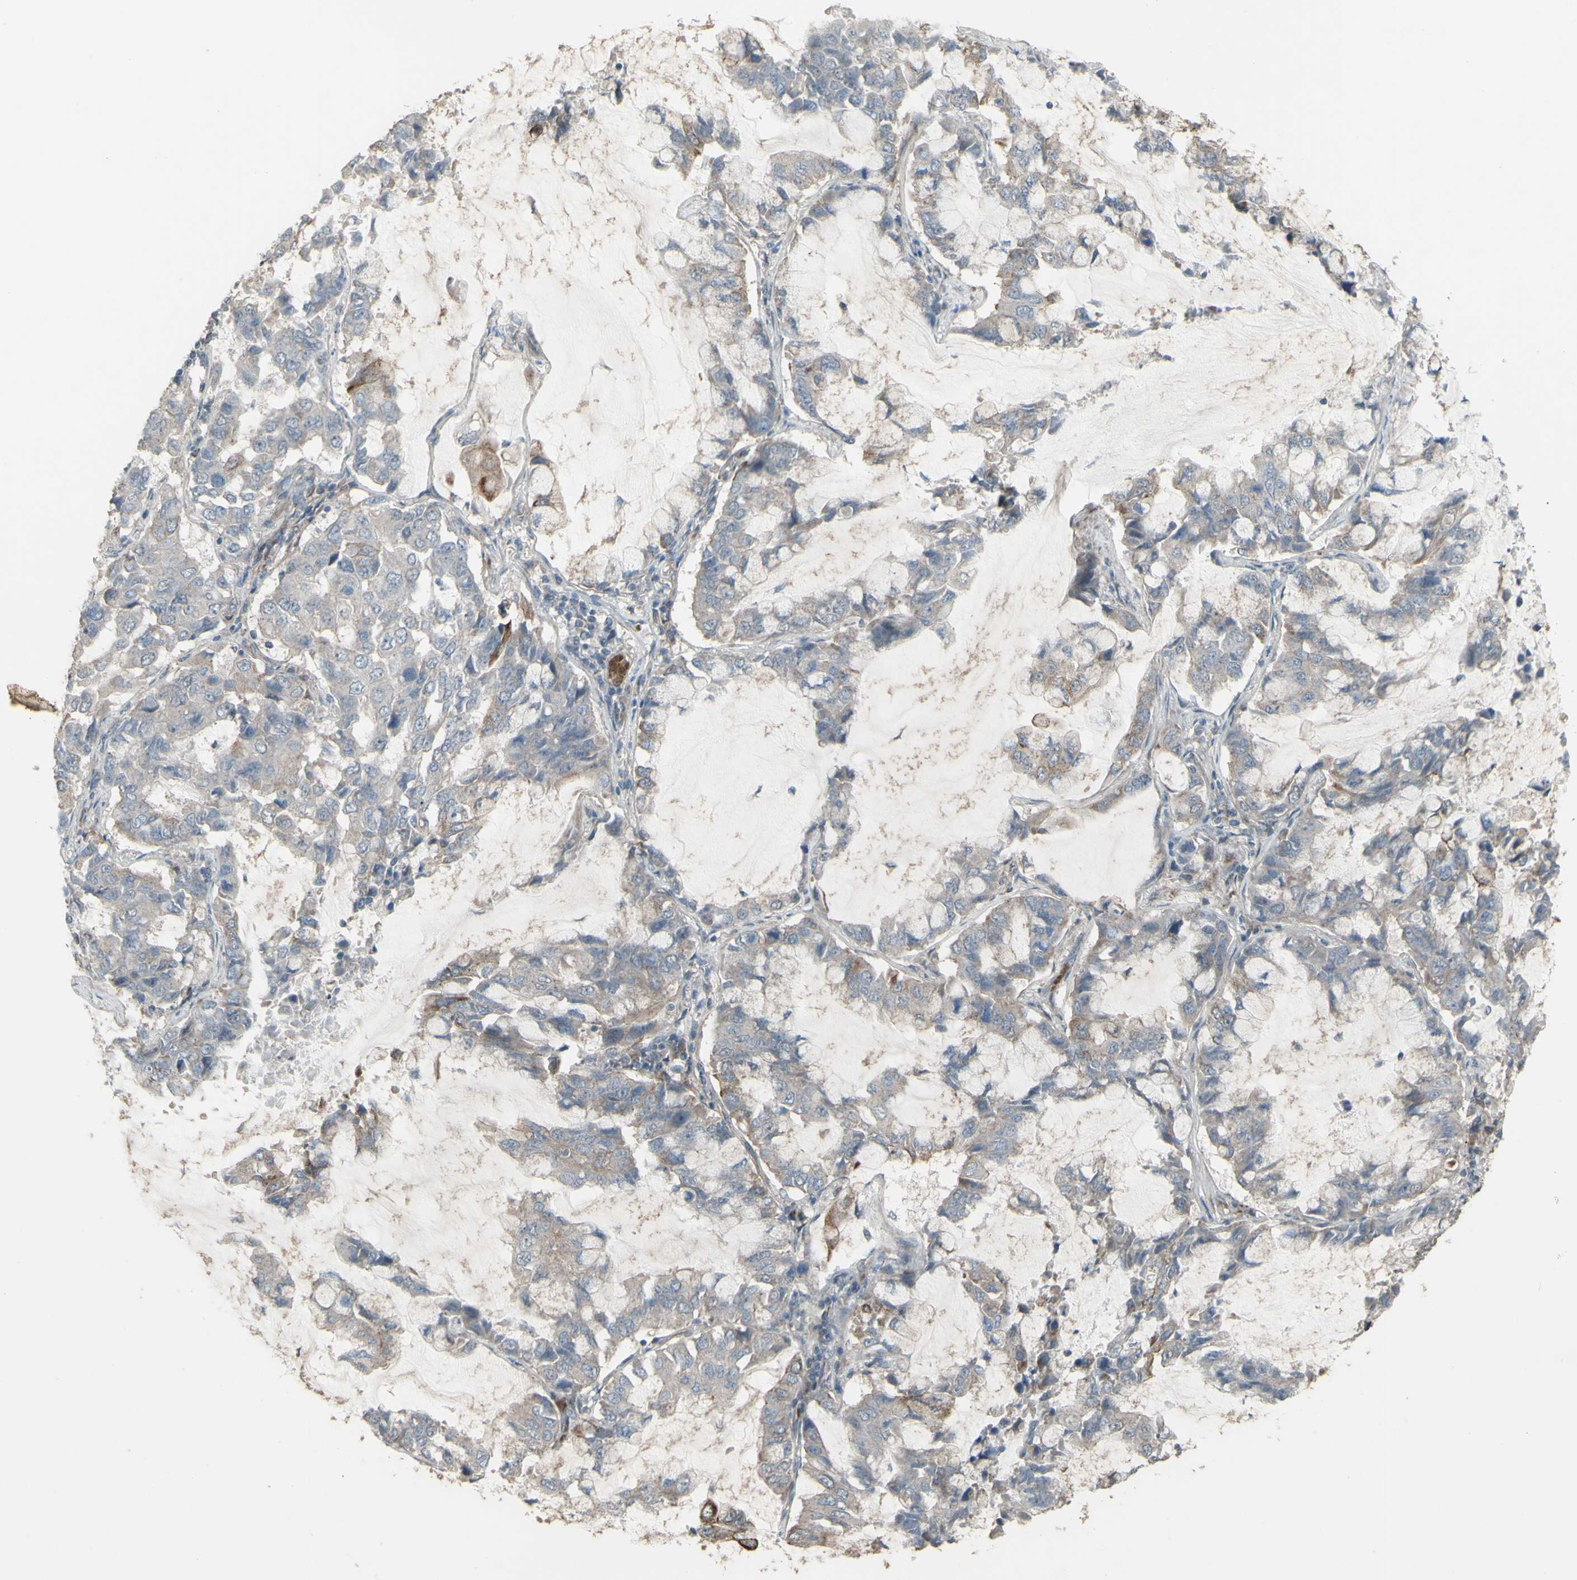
{"staining": {"intensity": "weak", "quantity": ">75%", "location": "cytoplasmic/membranous"}, "tissue": "lung cancer", "cell_type": "Tumor cells", "image_type": "cancer", "snomed": [{"axis": "morphology", "description": "Adenocarcinoma, NOS"}, {"axis": "topography", "description": "Lung"}], "caption": "Immunohistochemistry (IHC) of lung cancer exhibits low levels of weak cytoplasmic/membranous positivity in about >75% of tumor cells. (brown staining indicates protein expression, while blue staining denotes nuclei).", "gene": "GRAMD1B", "patient": {"sex": "male", "age": 64}}